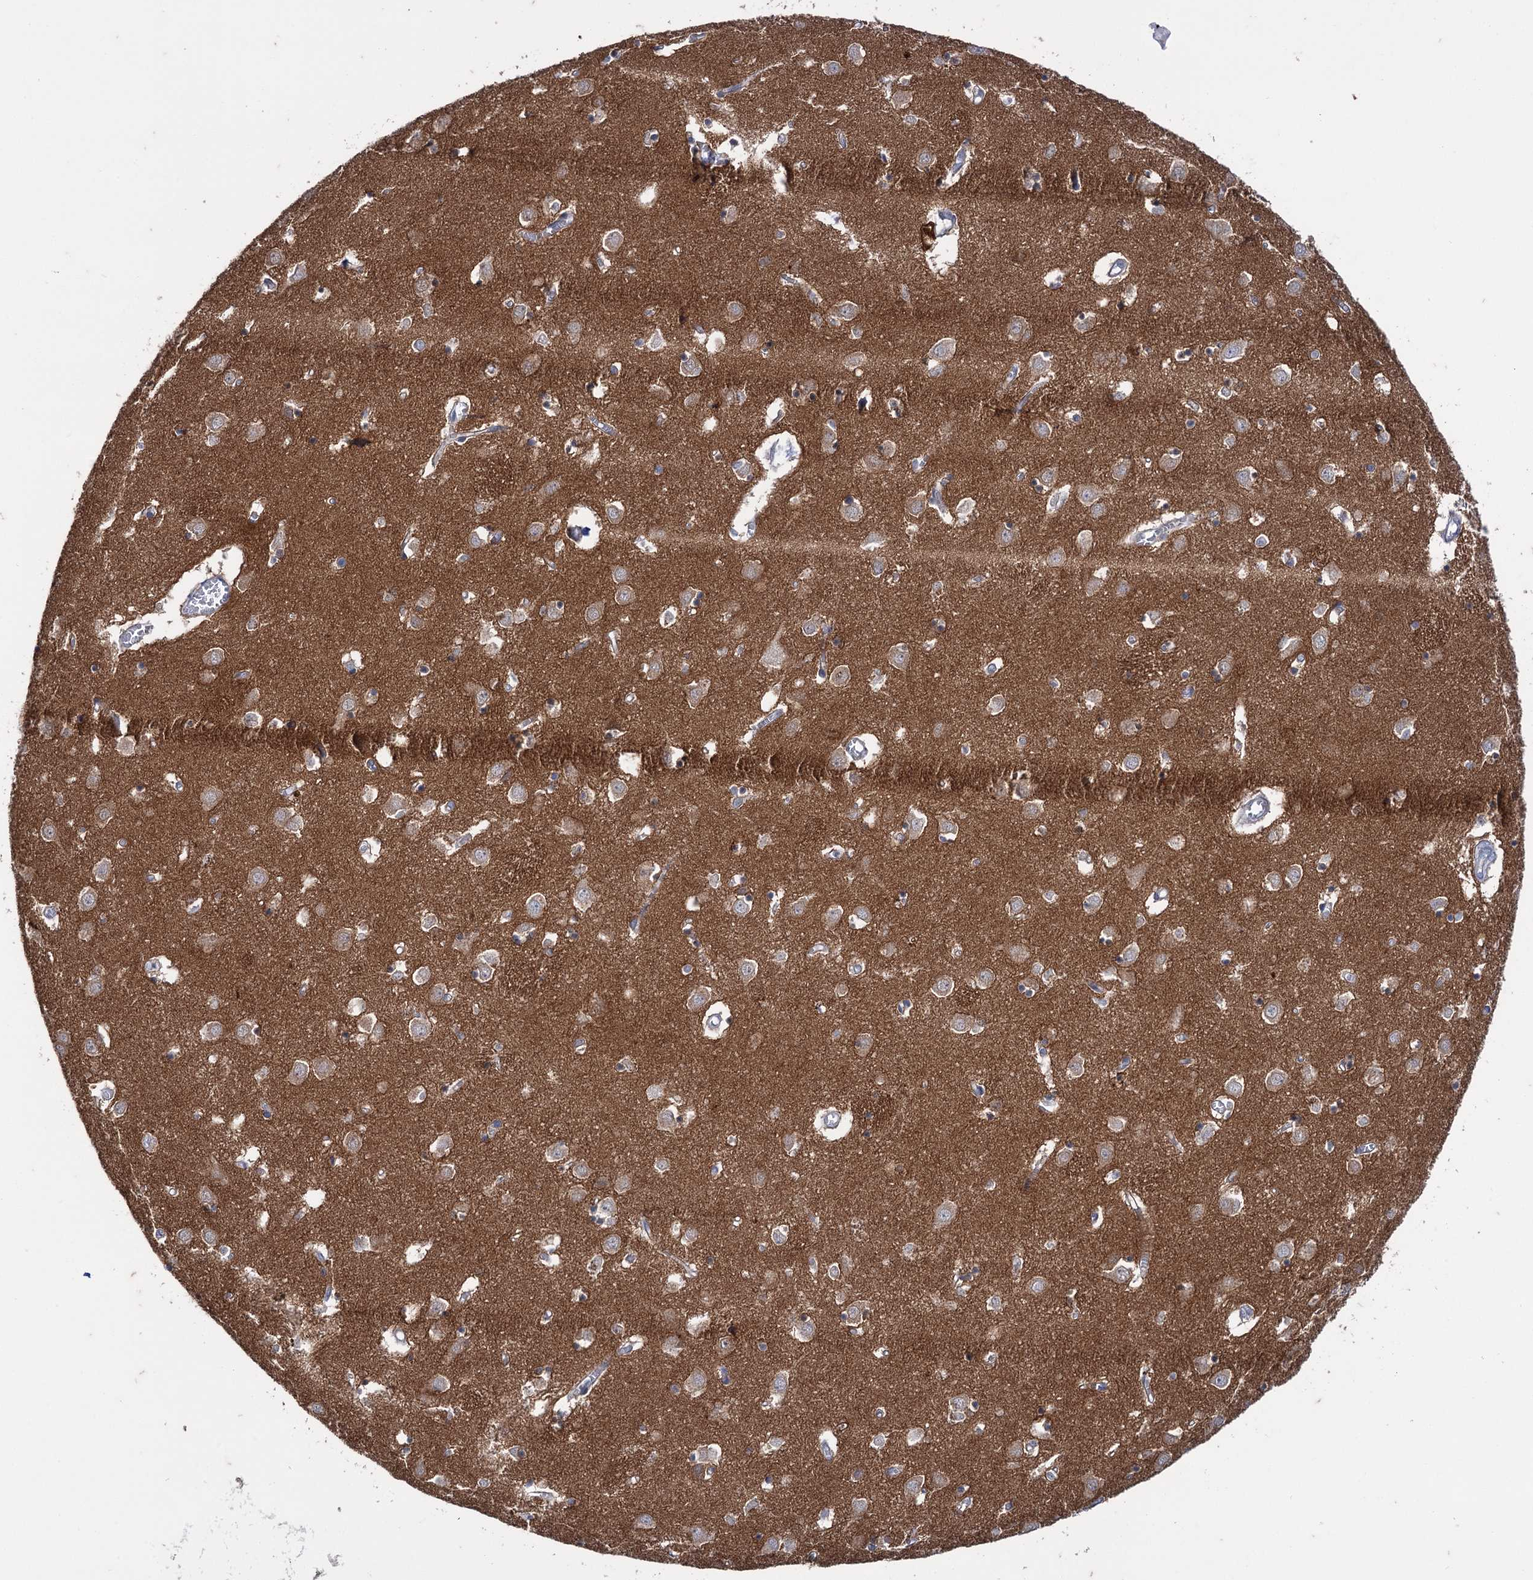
{"staining": {"intensity": "weak", "quantity": "<25%", "location": "cytoplasmic/membranous"}, "tissue": "caudate", "cell_type": "Glial cells", "image_type": "normal", "snomed": [{"axis": "morphology", "description": "Normal tissue, NOS"}, {"axis": "topography", "description": "Lateral ventricle wall"}], "caption": "IHC photomicrograph of normal human caudate stained for a protein (brown), which demonstrates no positivity in glial cells. (Immunohistochemistry, brightfield microscopy, high magnification).", "gene": "MID1IP1", "patient": {"sex": "male", "age": 70}}